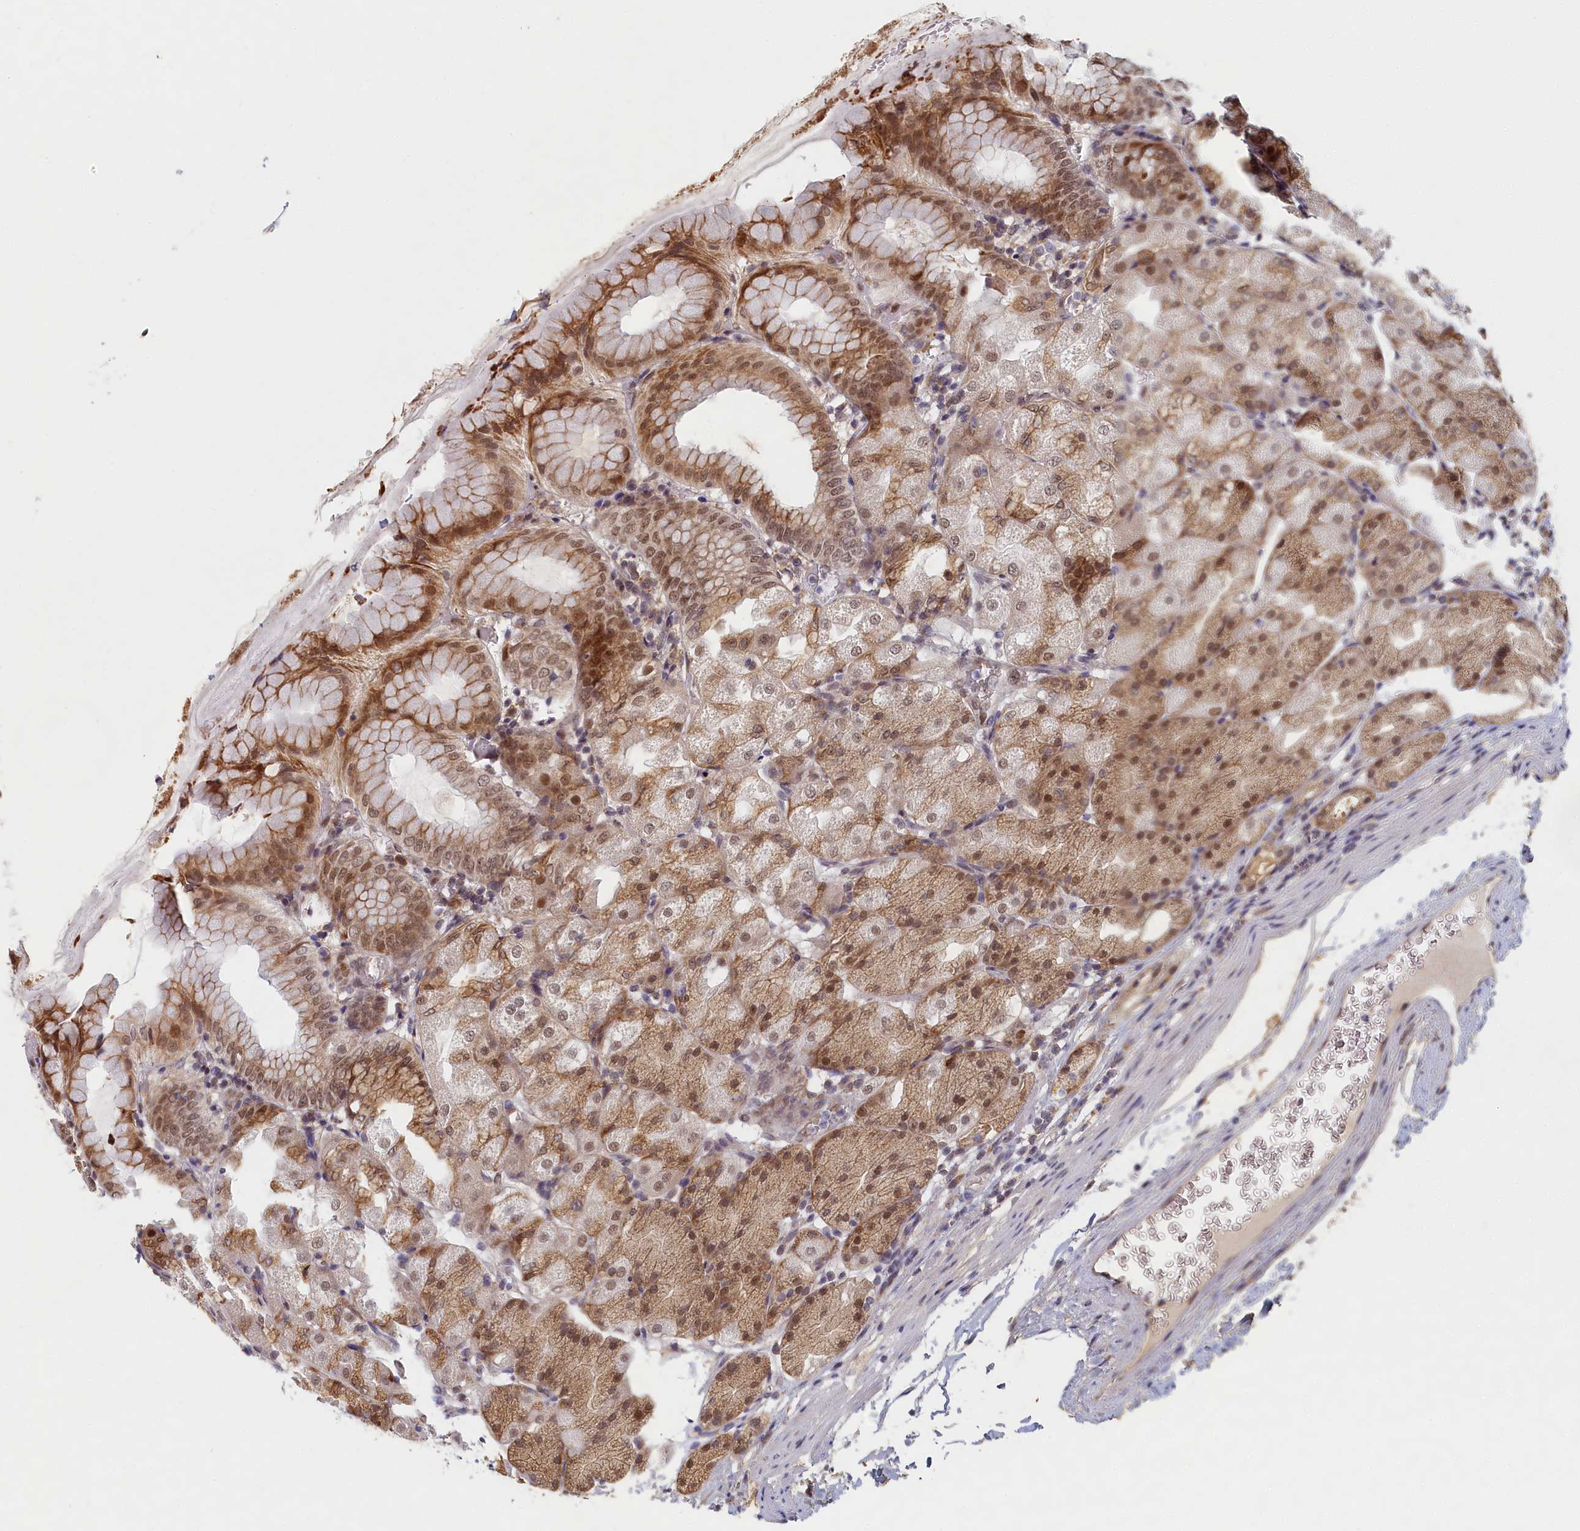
{"staining": {"intensity": "moderate", "quantity": "25%-75%", "location": "cytoplasmic/membranous,nuclear"}, "tissue": "stomach", "cell_type": "Glandular cells", "image_type": "normal", "snomed": [{"axis": "morphology", "description": "Normal tissue, NOS"}, {"axis": "topography", "description": "Stomach, upper"}, {"axis": "topography", "description": "Stomach, lower"}], "caption": "Unremarkable stomach was stained to show a protein in brown. There is medium levels of moderate cytoplasmic/membranous,nuclear positivity in approximately 25%-75% of glandular cells. (IHC, brightfield microscopy, high magnification).", "gene": "DNAJC17", "patient": {"sex": "male", "age": 62}}